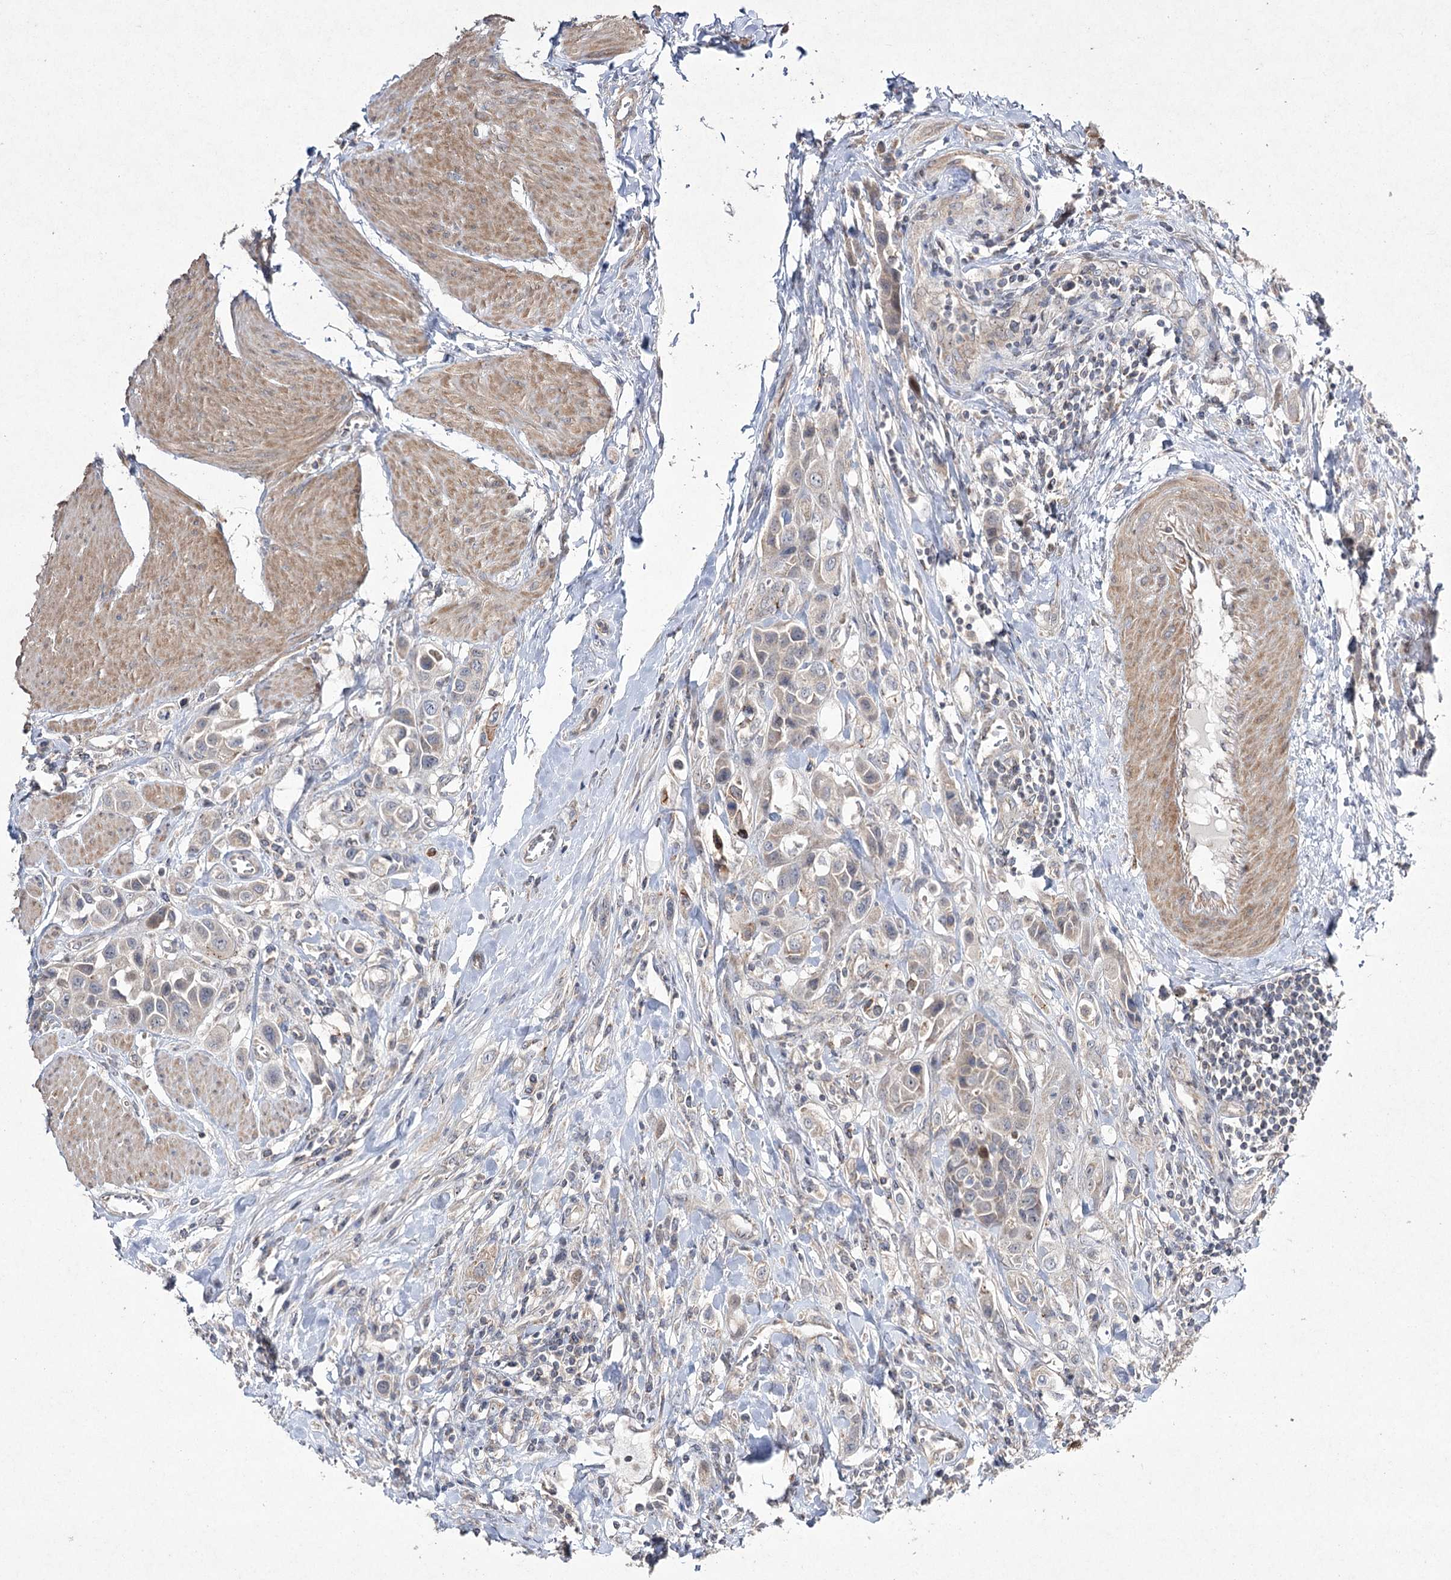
{"staining": {"intensity": "weak", "quantity": "<25%", "location": "cytoplasmic/membranous"}, "tissue": "urothelial cancer", "cell_type": "Tumor cells", "image_type": "cancer", "snomed": [{"axis": "morphology", "description": "Urothelial carcinoma, High grade"}, {"axis": "topography", "description": "Urinary bladder"}], "caption": "Human urothelial cancer stained for a protein using IHC shows no staining in tumor cells.", "gene": "FANCL", "patient": {"sex": "male", "age": 50}}